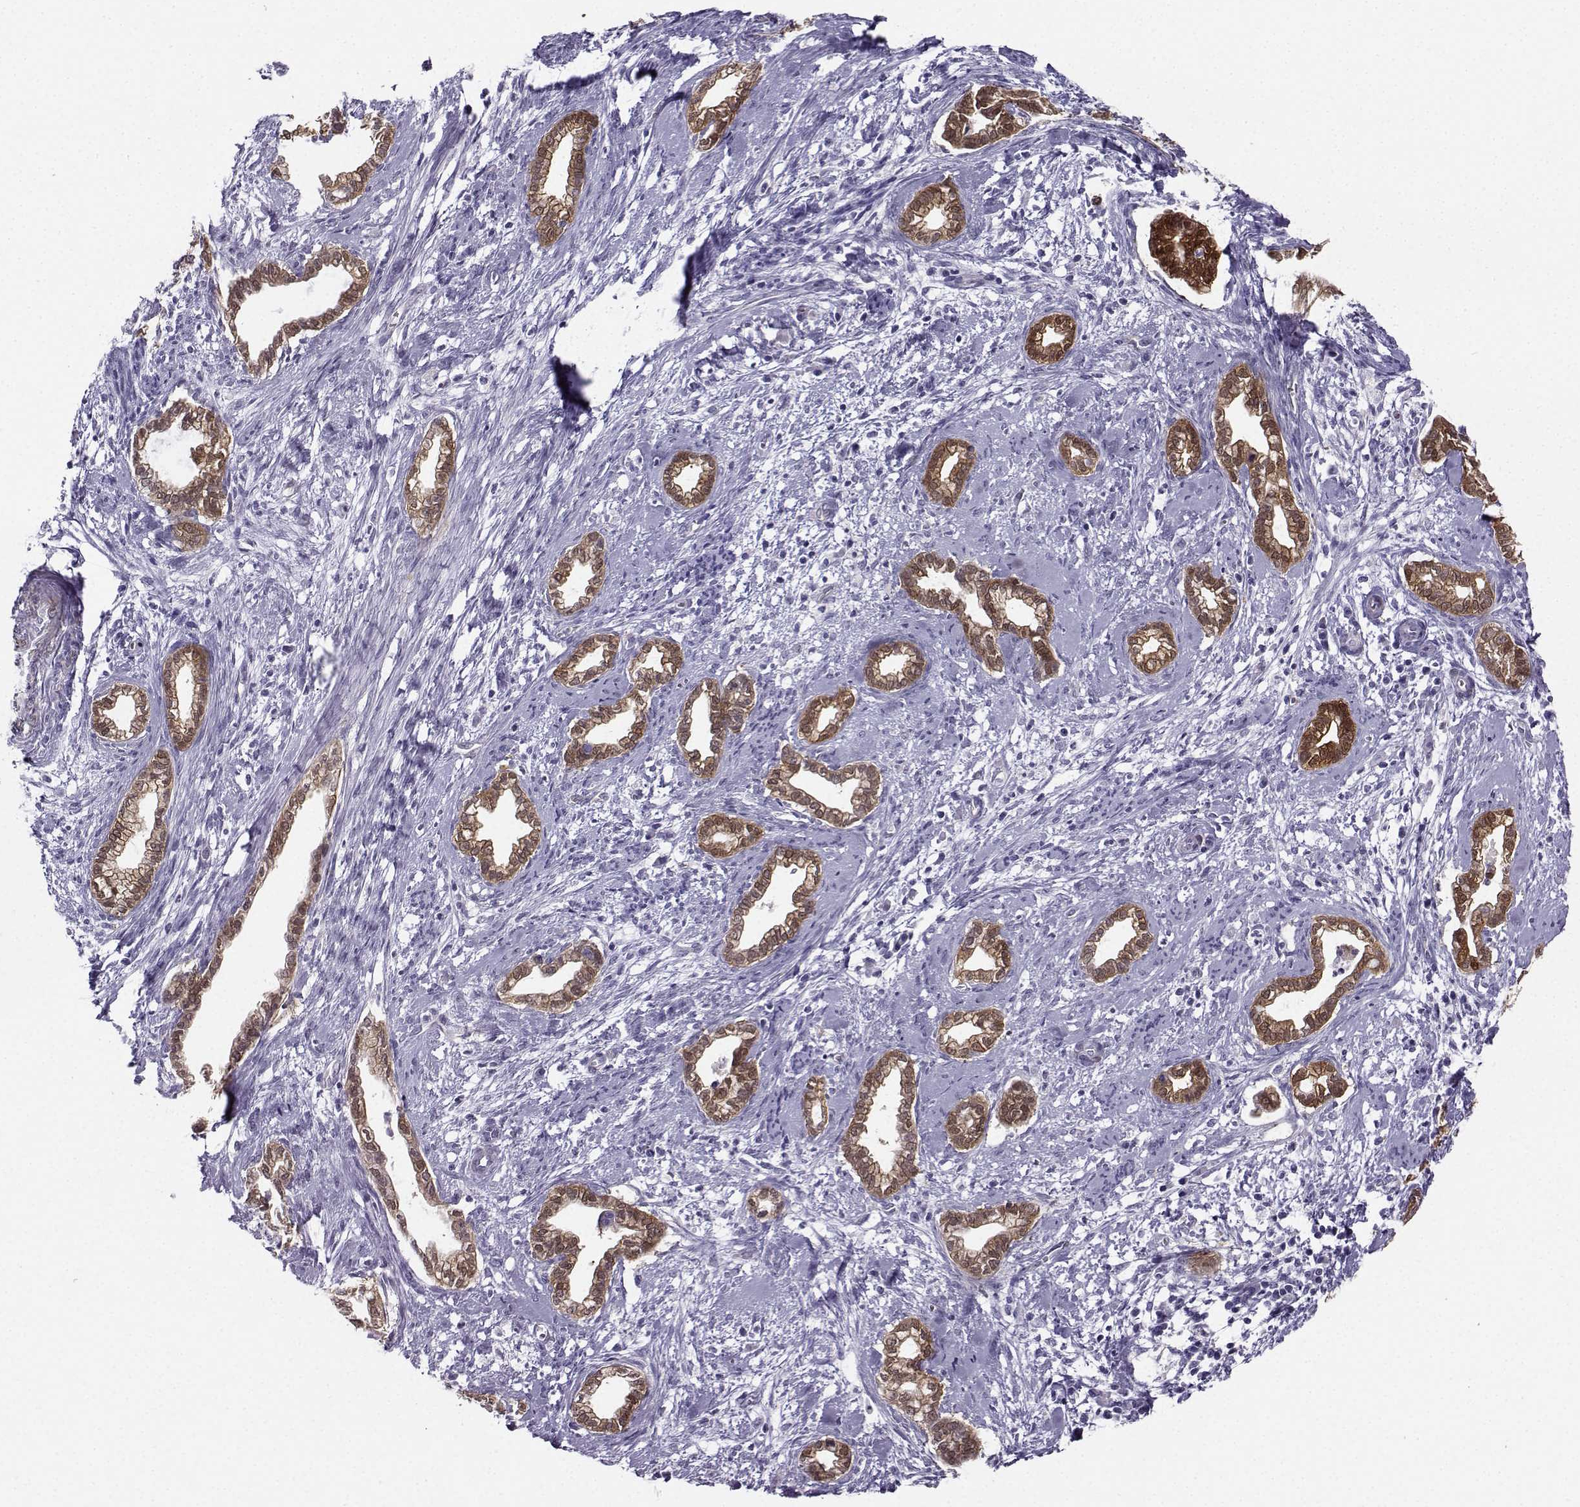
{"staining": {"intensity": "strong", "quantity": ">75%", "location": "cytoplasmic/membranous"}, "tissue": "cervical cancer", "cell_type": "Tumor cells", "image_type": "cancer", "snomed": [{"axis": "morphology", "description": "Adenocarcinoma, NOS"}, {"axis": "topography", "description": "Cervix"}], "caption": "A high-resolution photomicrograph shows IHC staining of adenocarcinoma (cervical), which demonstrates strong cytoplasmic/membranous positivity in about >75% of tumor cells.", "gene": "NQO1", "patient": {"sex": "female", "age": 62}}